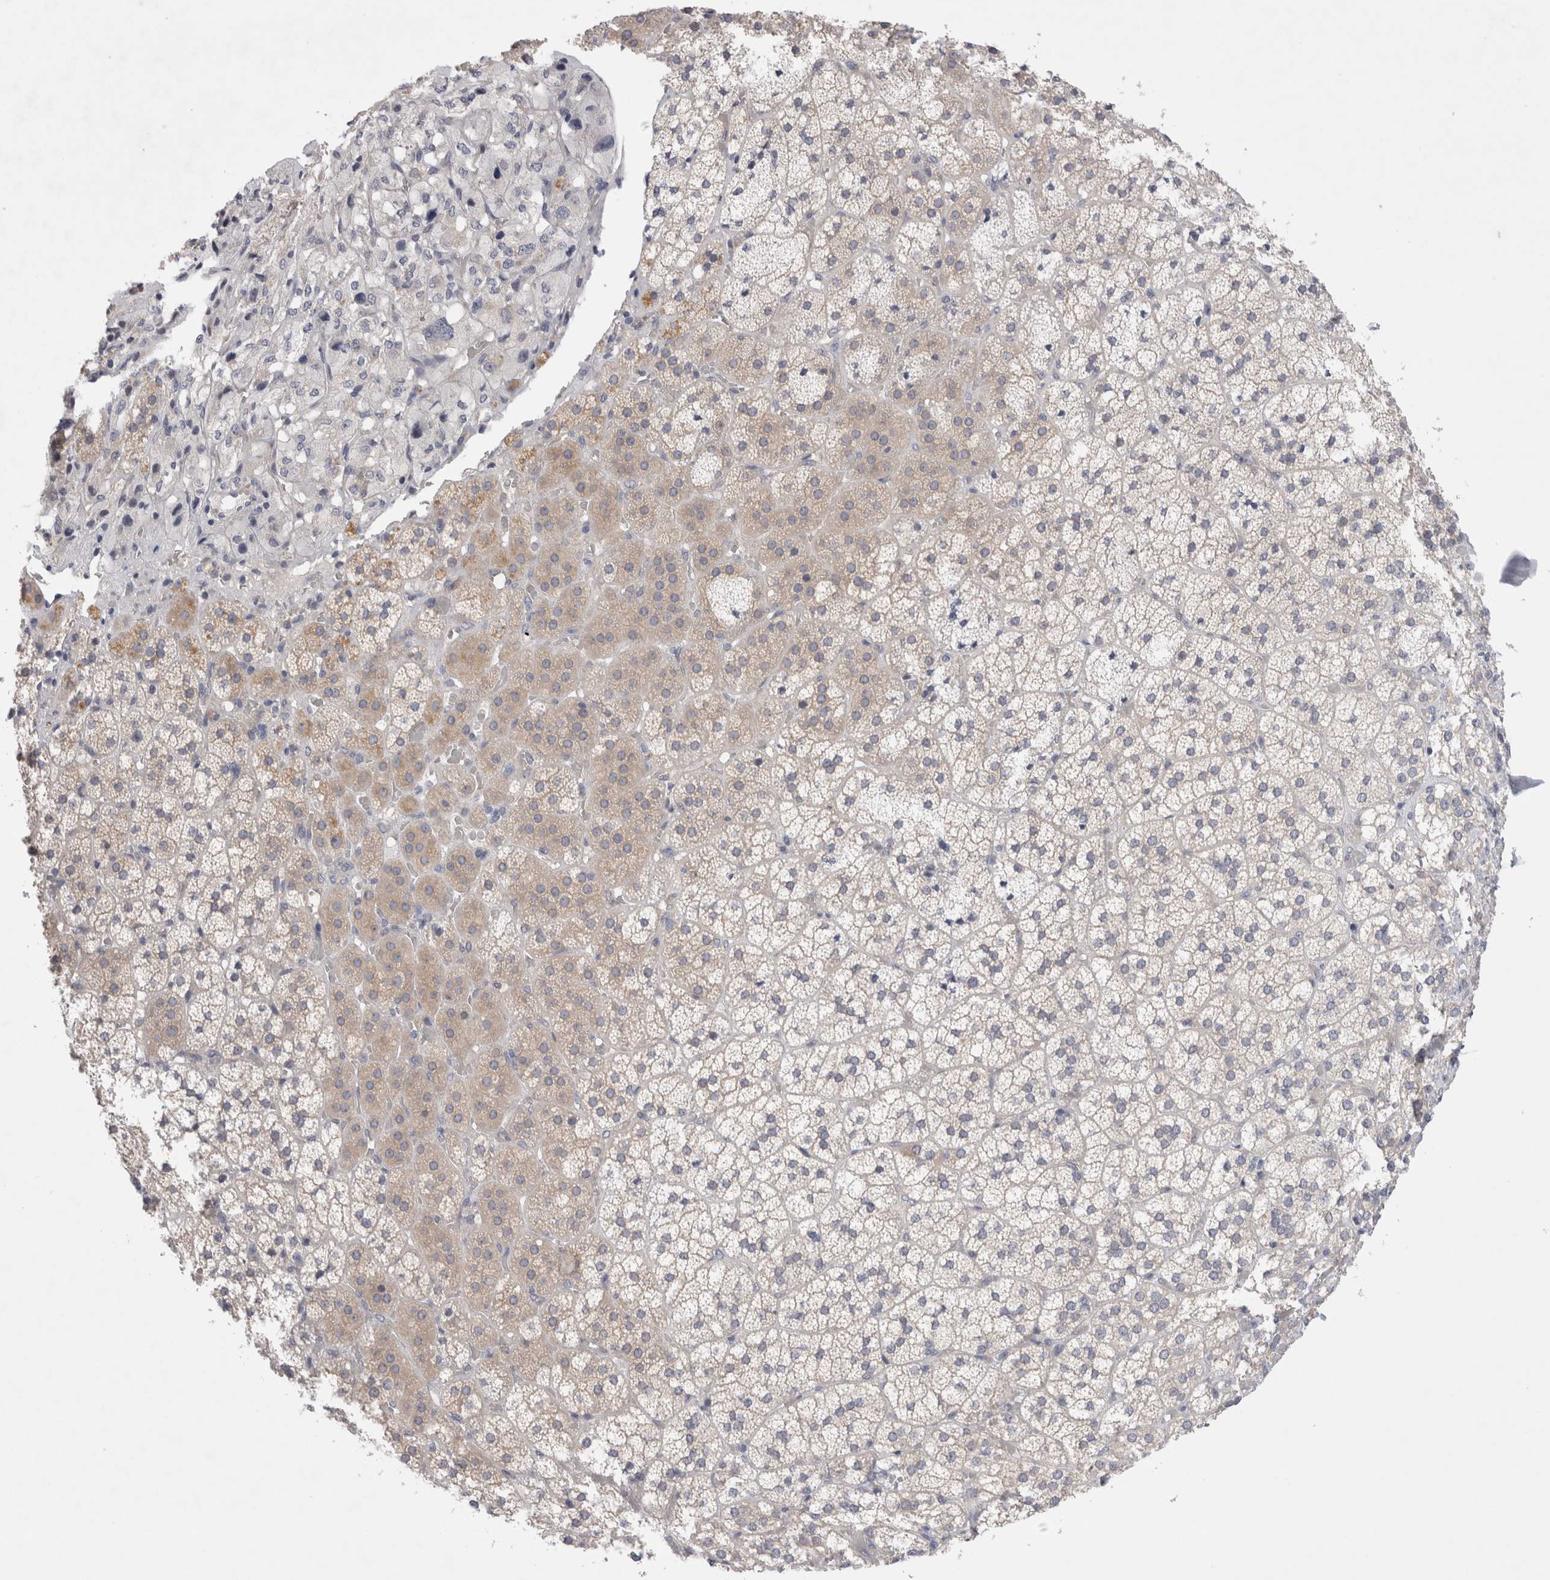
{"staining": {"intensity": "weak", "quantity": "25%-75%", "location": "cytoplasmic/membranous"}, "tissue": "adrenal gland", "cell_type": "Glandular cells", "image_type": "normal", "snomed": [{"axis": "morphology", "description": "Normal tissue, NOS"}, {"axis": "topography", "description": "Adrenal gland"}], "caption": "Immunohistochemistry of unremarkable human adrenal gland shows low levels of weak cytoplasmic/membranous expression in approximately 25%-75% of glandular cells. (DAB (3,3'-diaminobenzidine) IHC, brown staining for protein, blue staining for nuclei).", "gene": "WIPF2", "patient": {"sex": "female", "age": 44}}